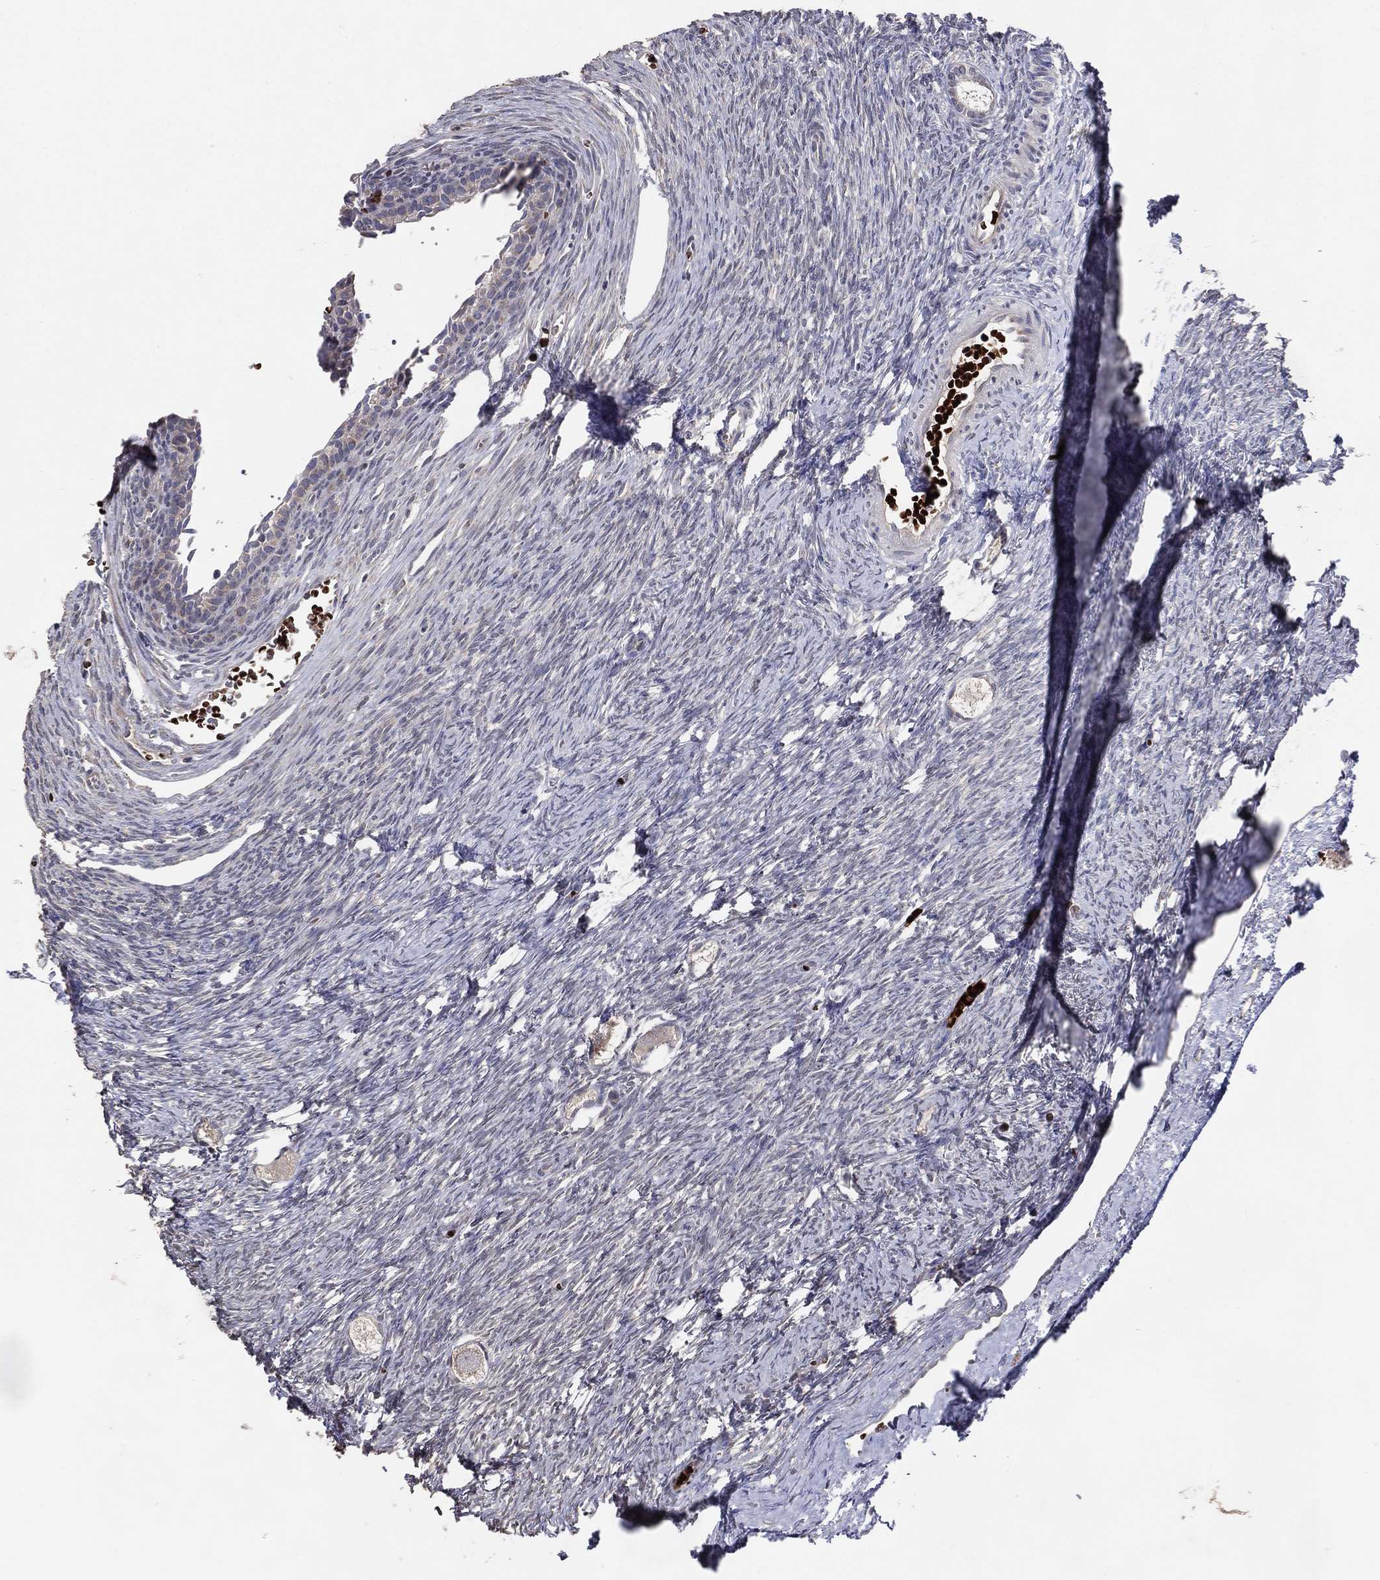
{"staining": {"intensity": "negative", "quantity": "none", "location": "none"}, "tissue": "ovary", "cell_type": "Follicle cells", "image_type": "normal", "snomed": [{"axis": "morphology", "description": "Normal tissue, NOS"}, {"axis": "topography", "description": "Ovary"}], "caption": "The histopathology image reveals no staining of follicle cells in benign ovary. Nuclei are stained in blue.", "gene": "DNAH7", "patient": {"sex": "female", "age": 27}}